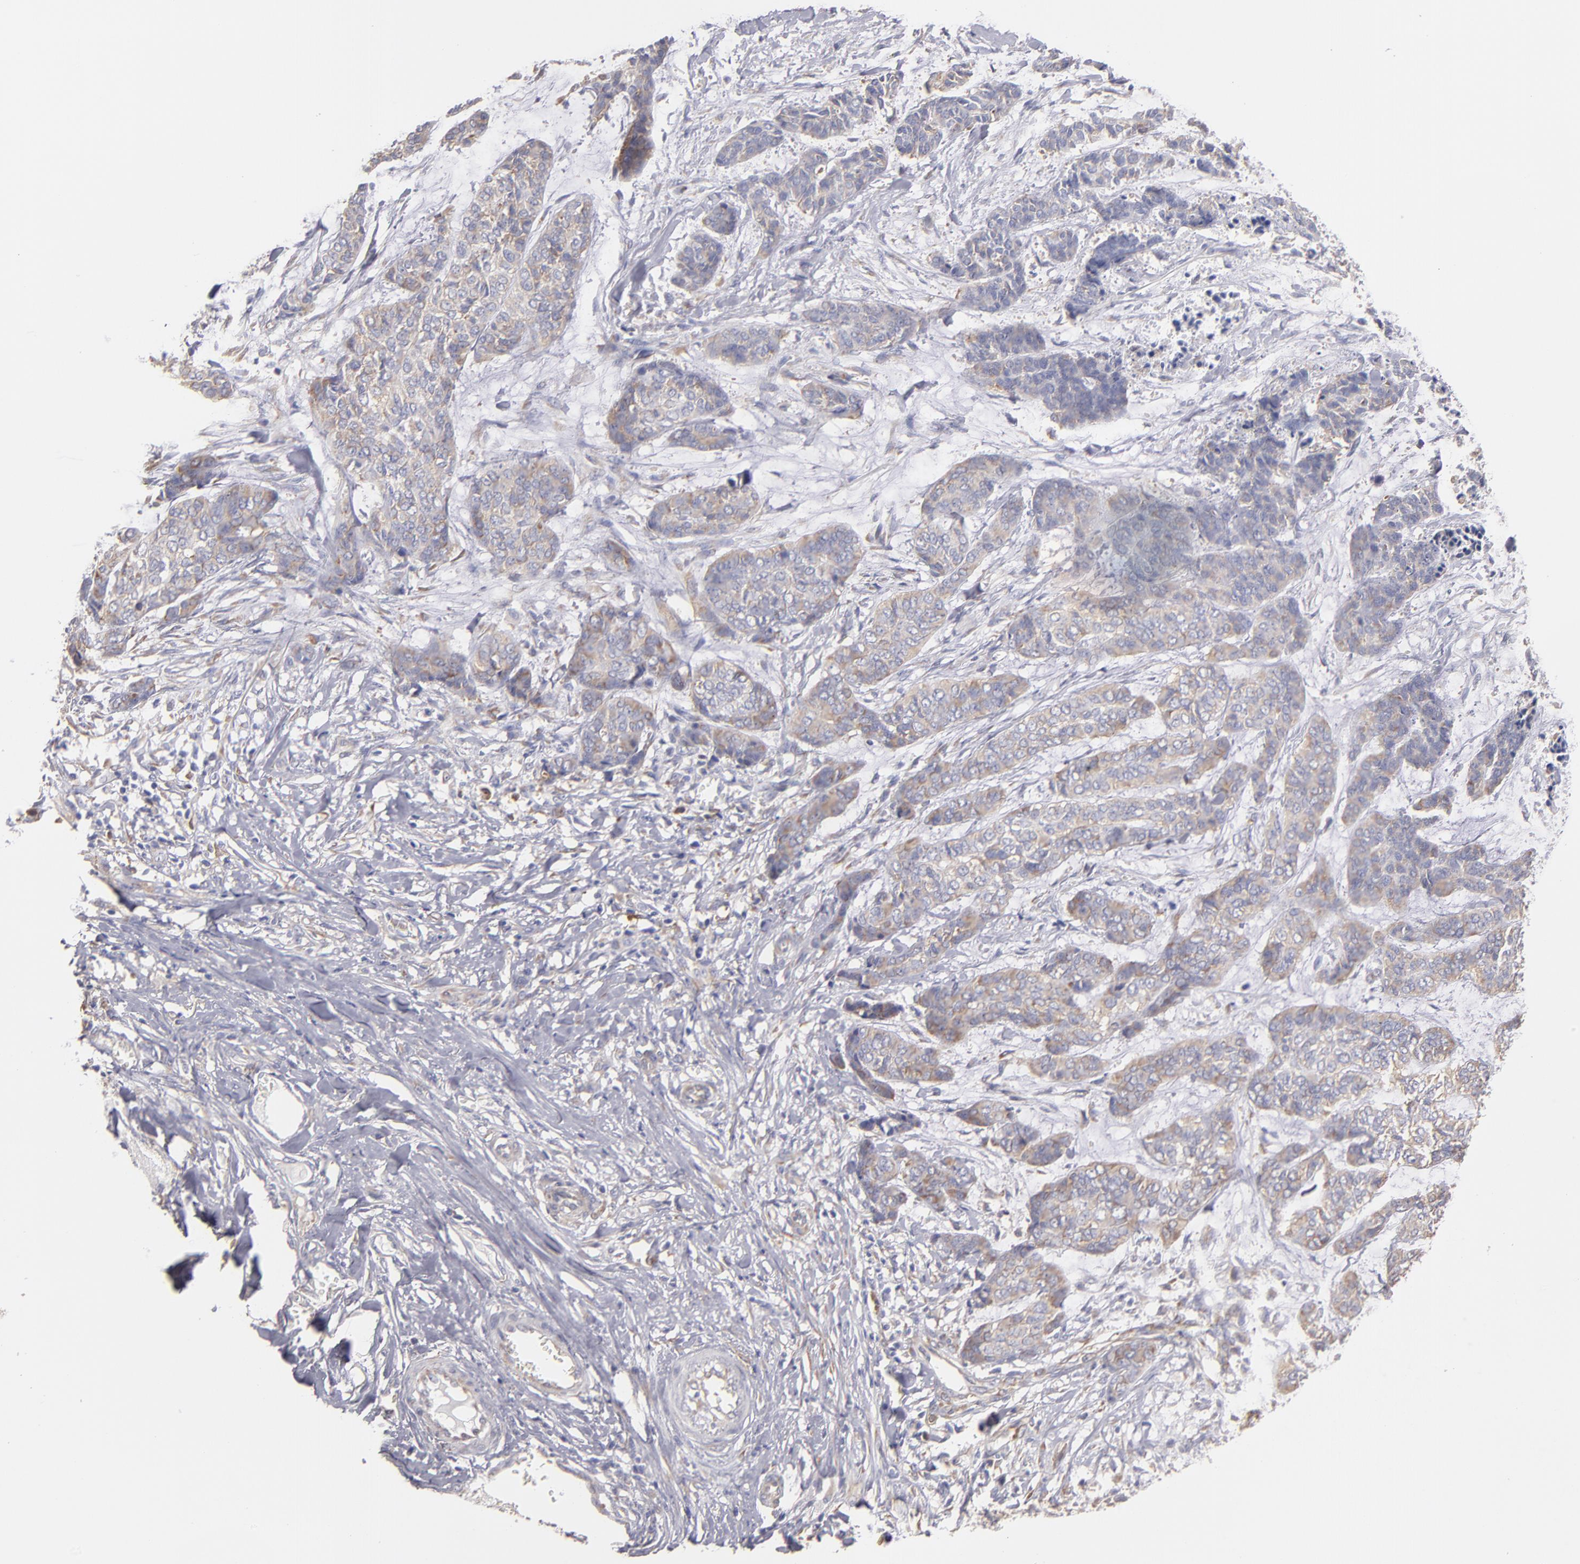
{"staining": {"intensity": "moderate", "quantity": "25%-75%", "location": "cytoplasmic/membranous"}, "tissue": "skin cancer", "cell_type": "Tumor cells", "image_type": "cancer", "snomed": [{"axis": "morphology", "description": "Basal cell carcinoma"}, {"axis": "topography", "description": "Skin"}], "caption": "Moderate cytoplasmic/membranous expression is appreciated in about 25%-75% of tumor cells in skin cancer (basal cell carcinoma).", "gene": "ENTPD5", "patient": {"sex": "female", "age": 64}}